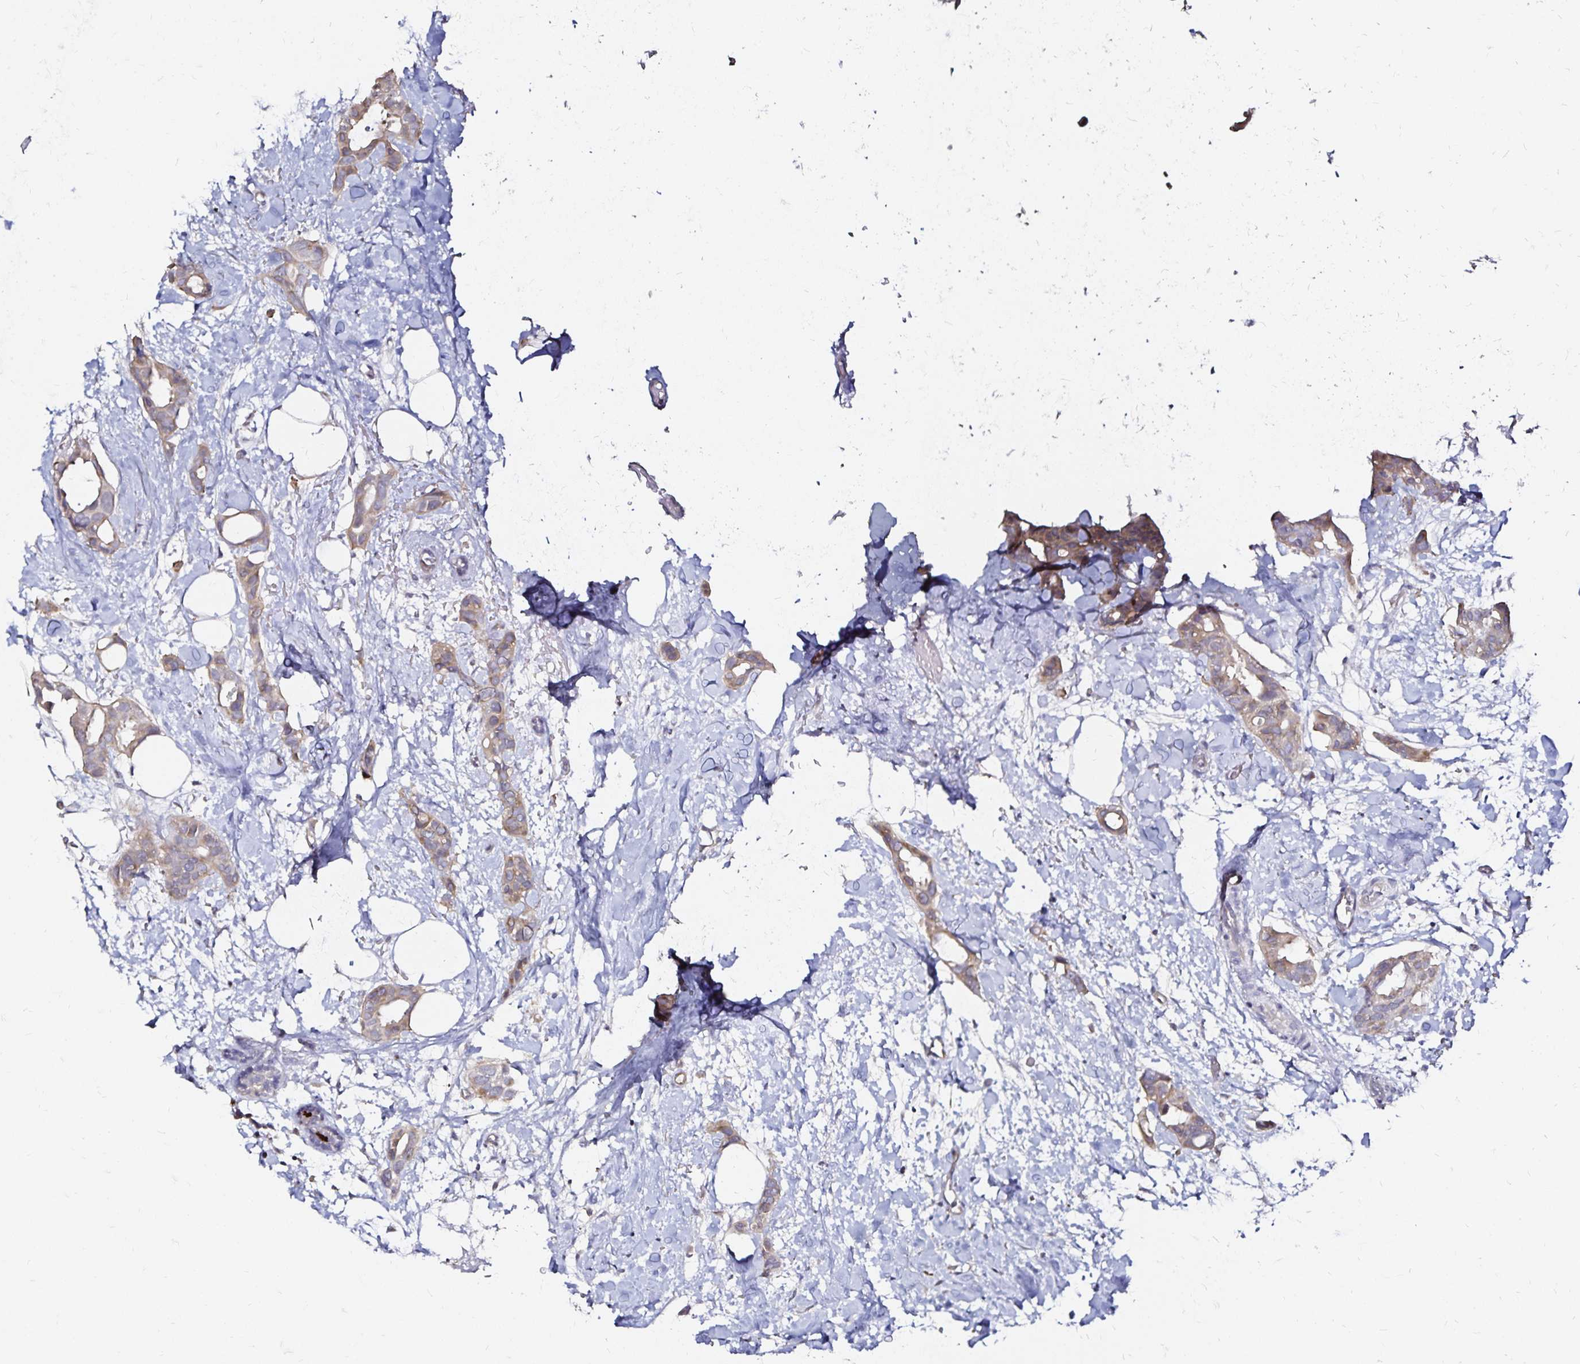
{"staining": {"intensity": "weak", "quantity": ">75%", "location": "cytoplasmic/membranous"}, "tissue": "breast cancer", "cell_type": "Tumor cells", "image_type": "cancer", "snomed": [{"axis": "morphology", "description": "Duct carcinoma"}, {"axis": "topography", "description": "Breast"}], "caption": "Tumor cells exhibit weak cytoplasmic/membranous staining in approximately >75% of cells in breast cancer.", "gene": "SLC5A1", "patient": {"sex": "female", "age": 62}}